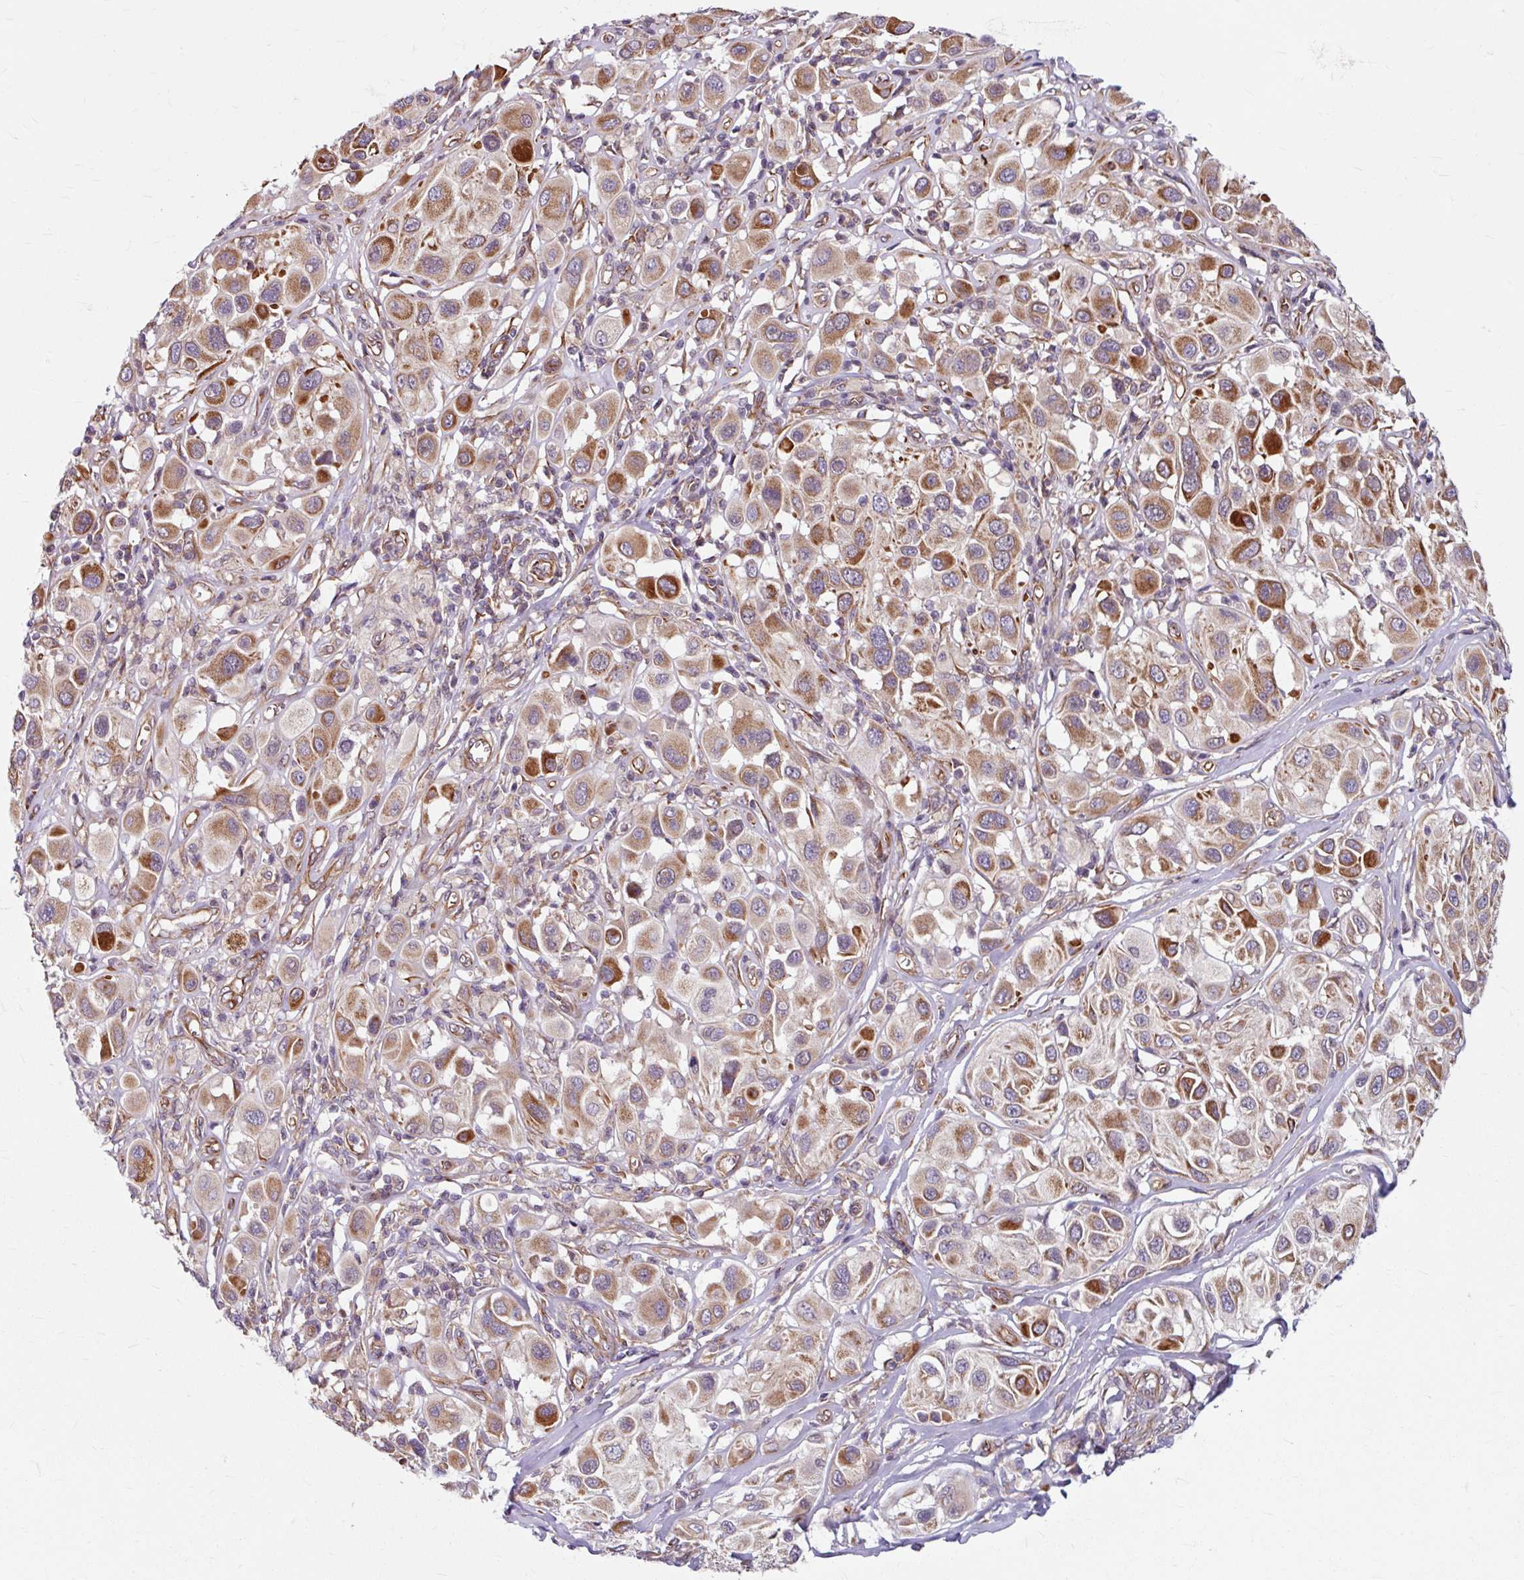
{"staining": {"intensity": "moderate", "quantity": ">75%", "location": "cytoplasmic/membranous"}, "tissue": "melanoma", "cell_type": "Tumor cells", "image_type": "cancer", "snomed": [{"axis": "morphology", "description": "Malignant melanoma, Metastatic site"}, {"axis": "topography", "description": "Skin"}], "caption": "Approximately >75% of tumor cells in human melanoma display moderate cytoplasmic/membranous protein positivity as visualized by brown immunohistochemical staining.", "gene": "DAAM2", "patient": {"sex": "male", "age": 41}}